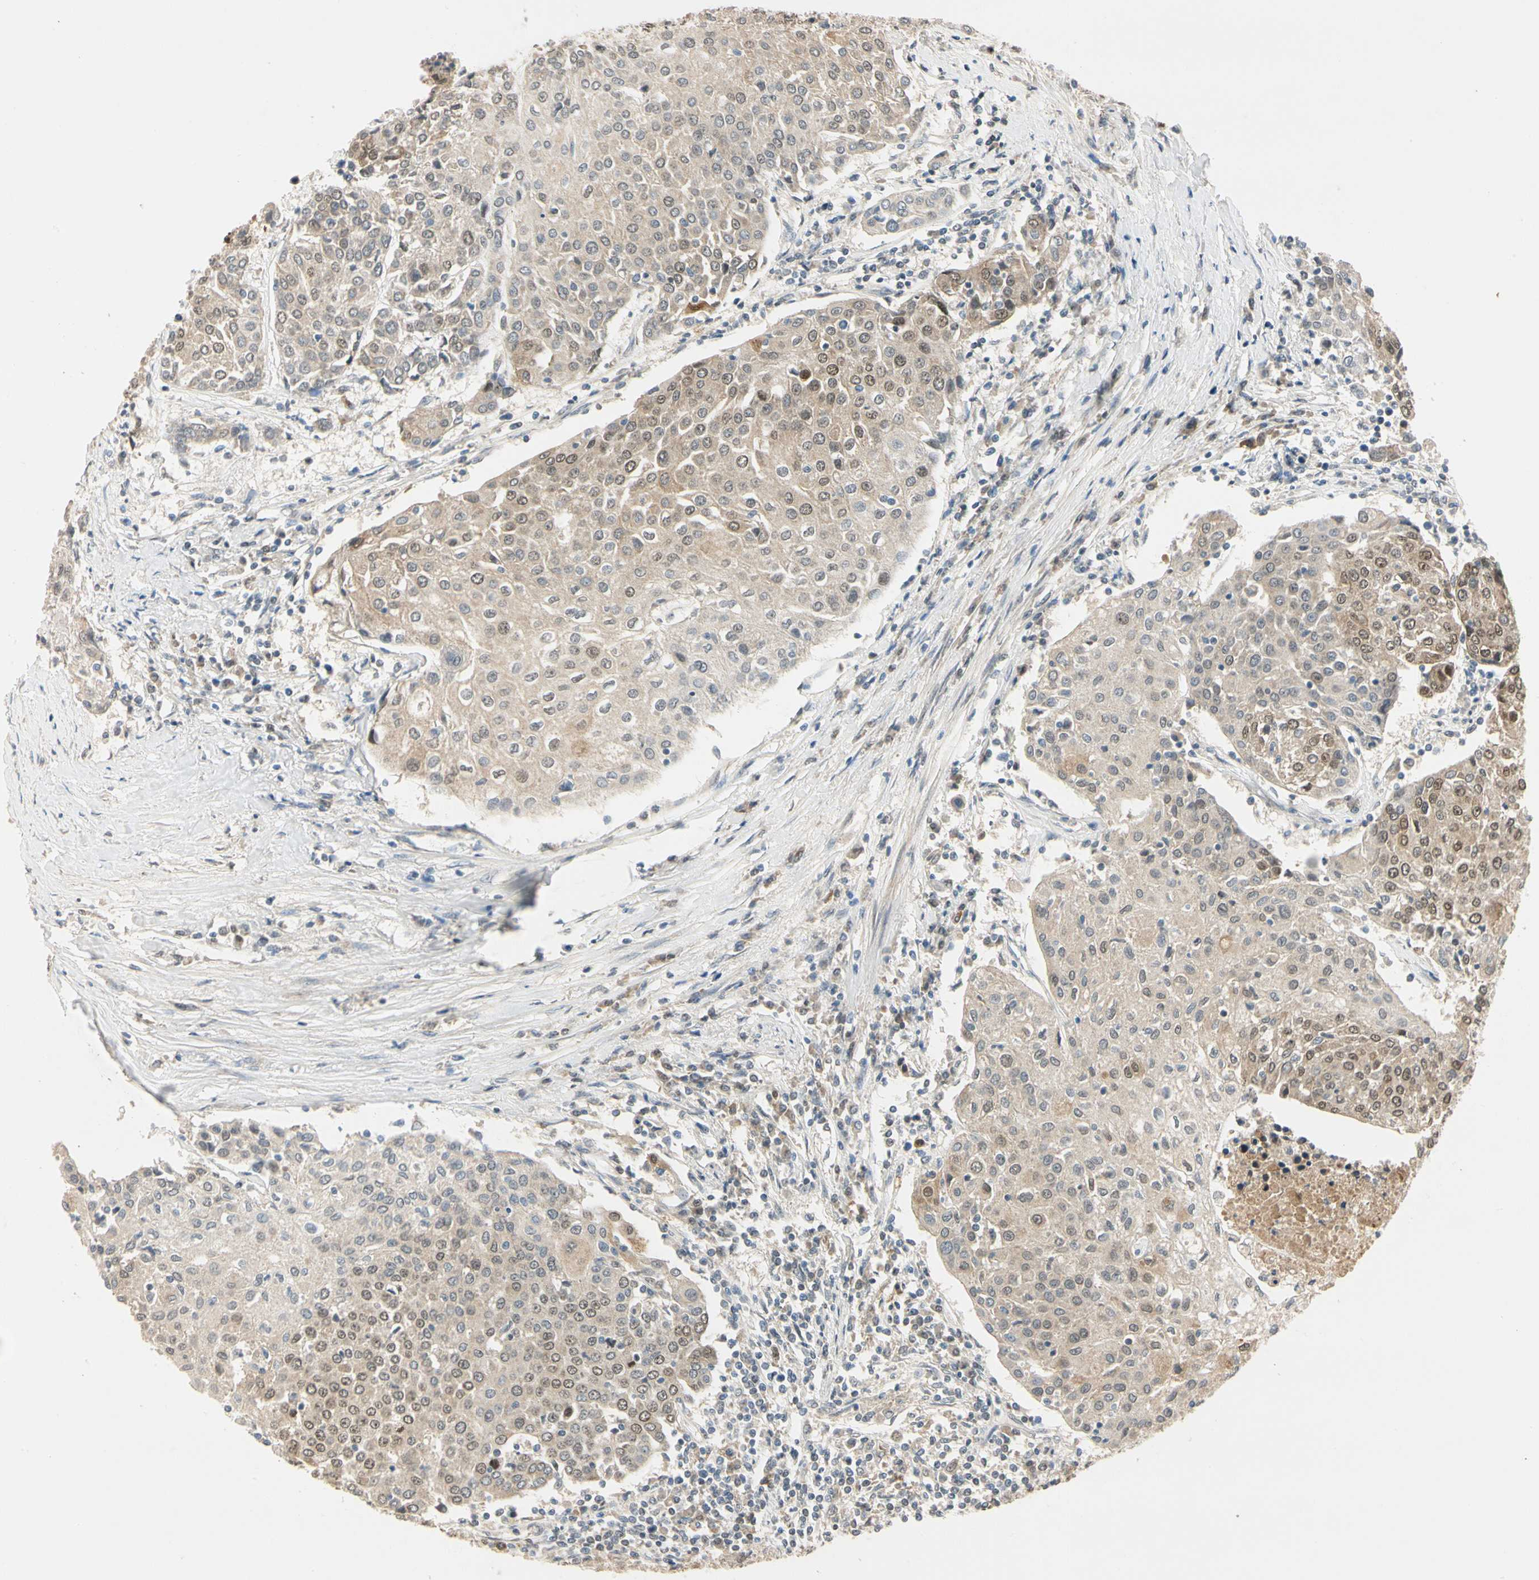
{"staining": {"intensity": "moderate", "quantity": ">75%", "location": "cytoplasmic/membranous,nuclear"}, "tissue": "urothelial cancer", "cell_type": "Tumor cells", "image_type": "cancer", "snomed": [{"axis": "morphology", "description": "Urothelial carcinoma, High grade"}, {"axis": "topography", "description": "Urinary bladder"}], "caption": "A medium amount of moderate cytoplasmic/membranous and nuclear staining is seen in about >75% of tumor cells in high-grade urothelial carcinoma tissue. (Brightfield microscopy of DAB IHC at high magnification).", "gene": "RIOX2", "patient": {"sex": "female", "age": 85}}